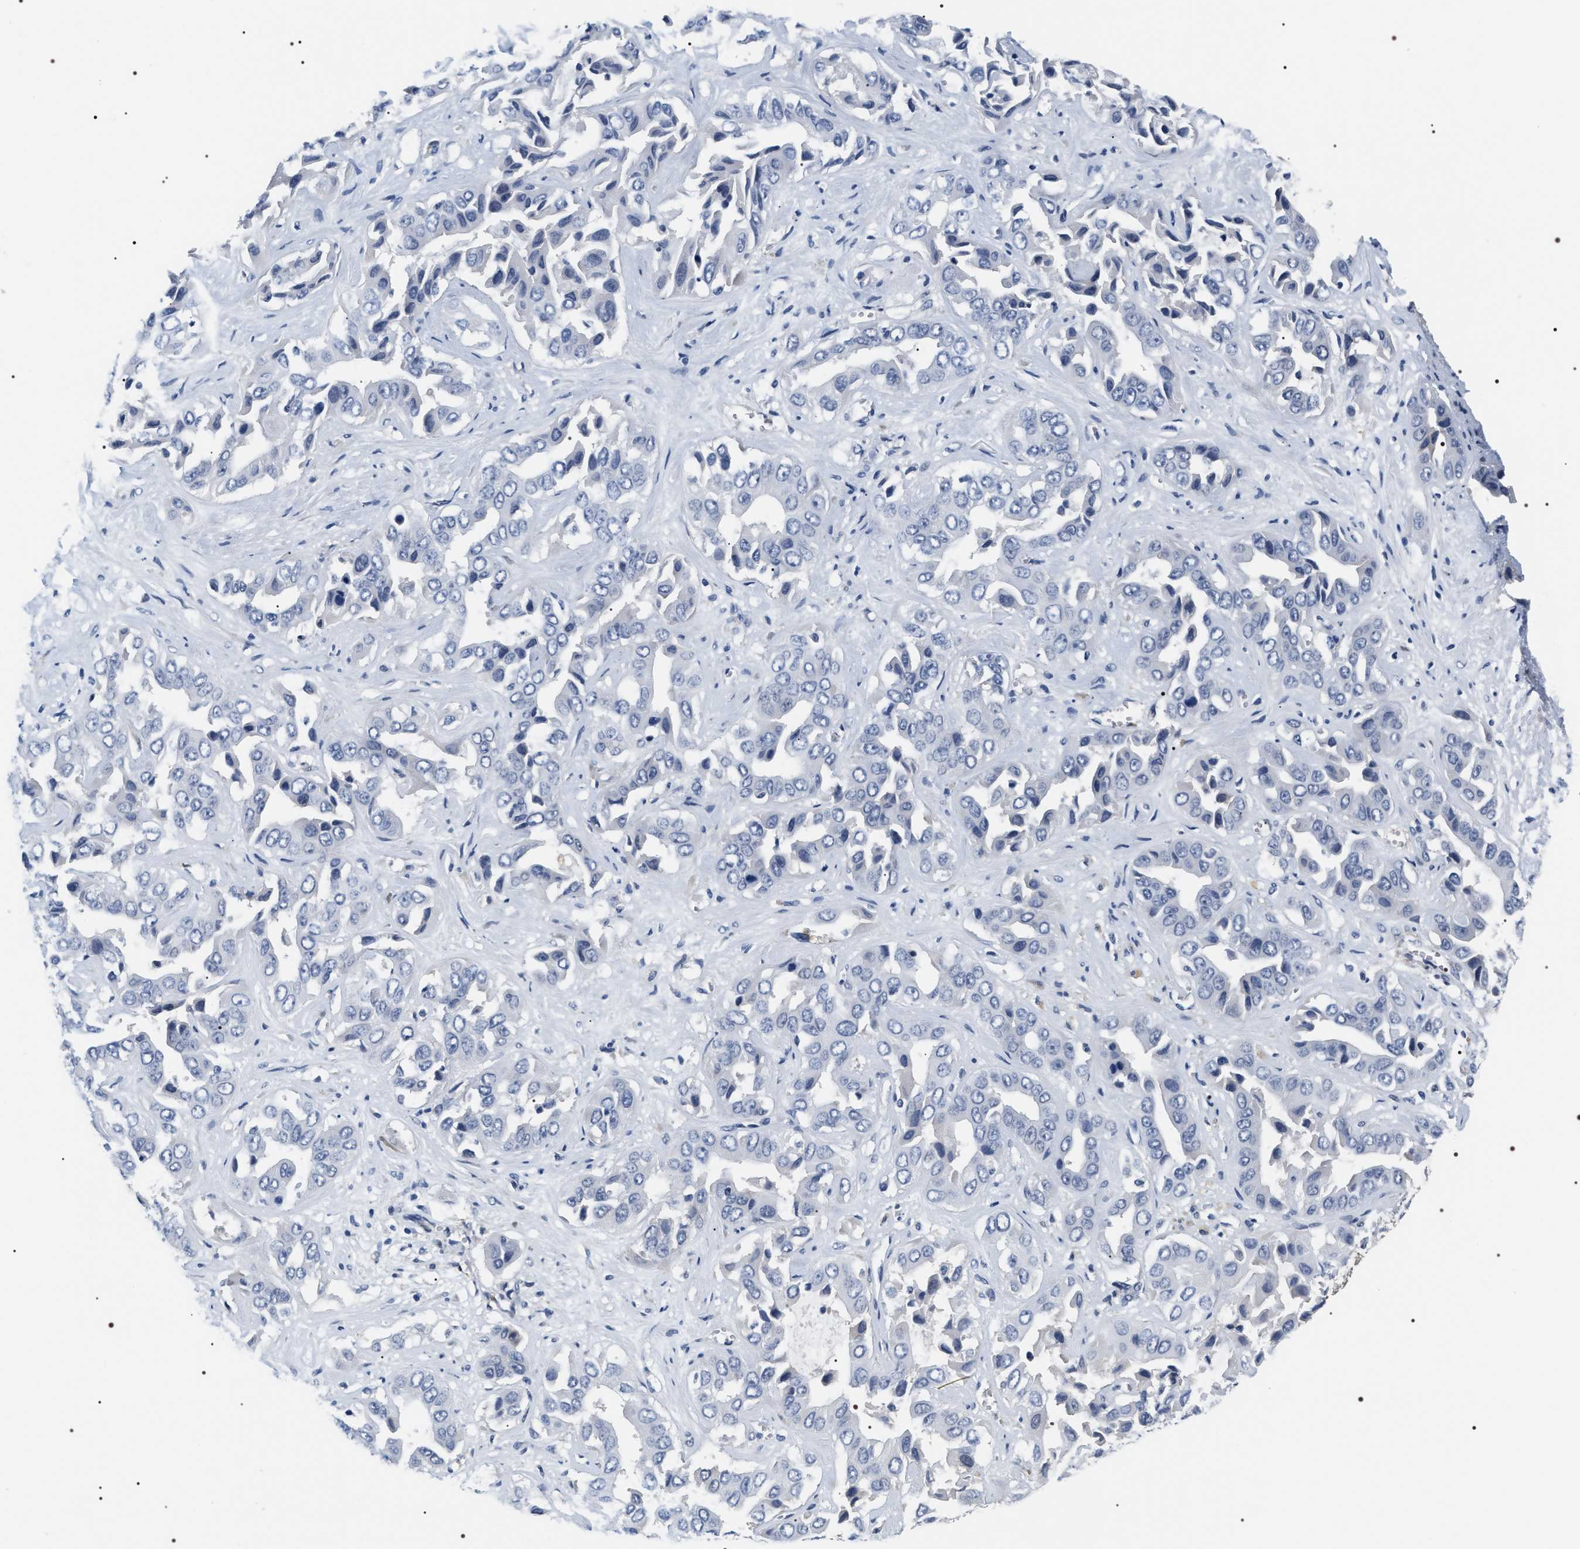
{"staining": {"intensity": "negative", "quantity": "none", "location": "none"}, "tissue": "liver cancer", "cell_type": "Tumor cells", "image_type": "cancer", "snomed": [{"axis": "morphology", "description": "Cholangiocarcinoma"}, {"axis": "topography", "description": "Liver"}], "caption": "There is no significant positivity in tumor cells of liver cancer.", "gene": "BAG2", "patient": {"sex": "female", "age": 52}}